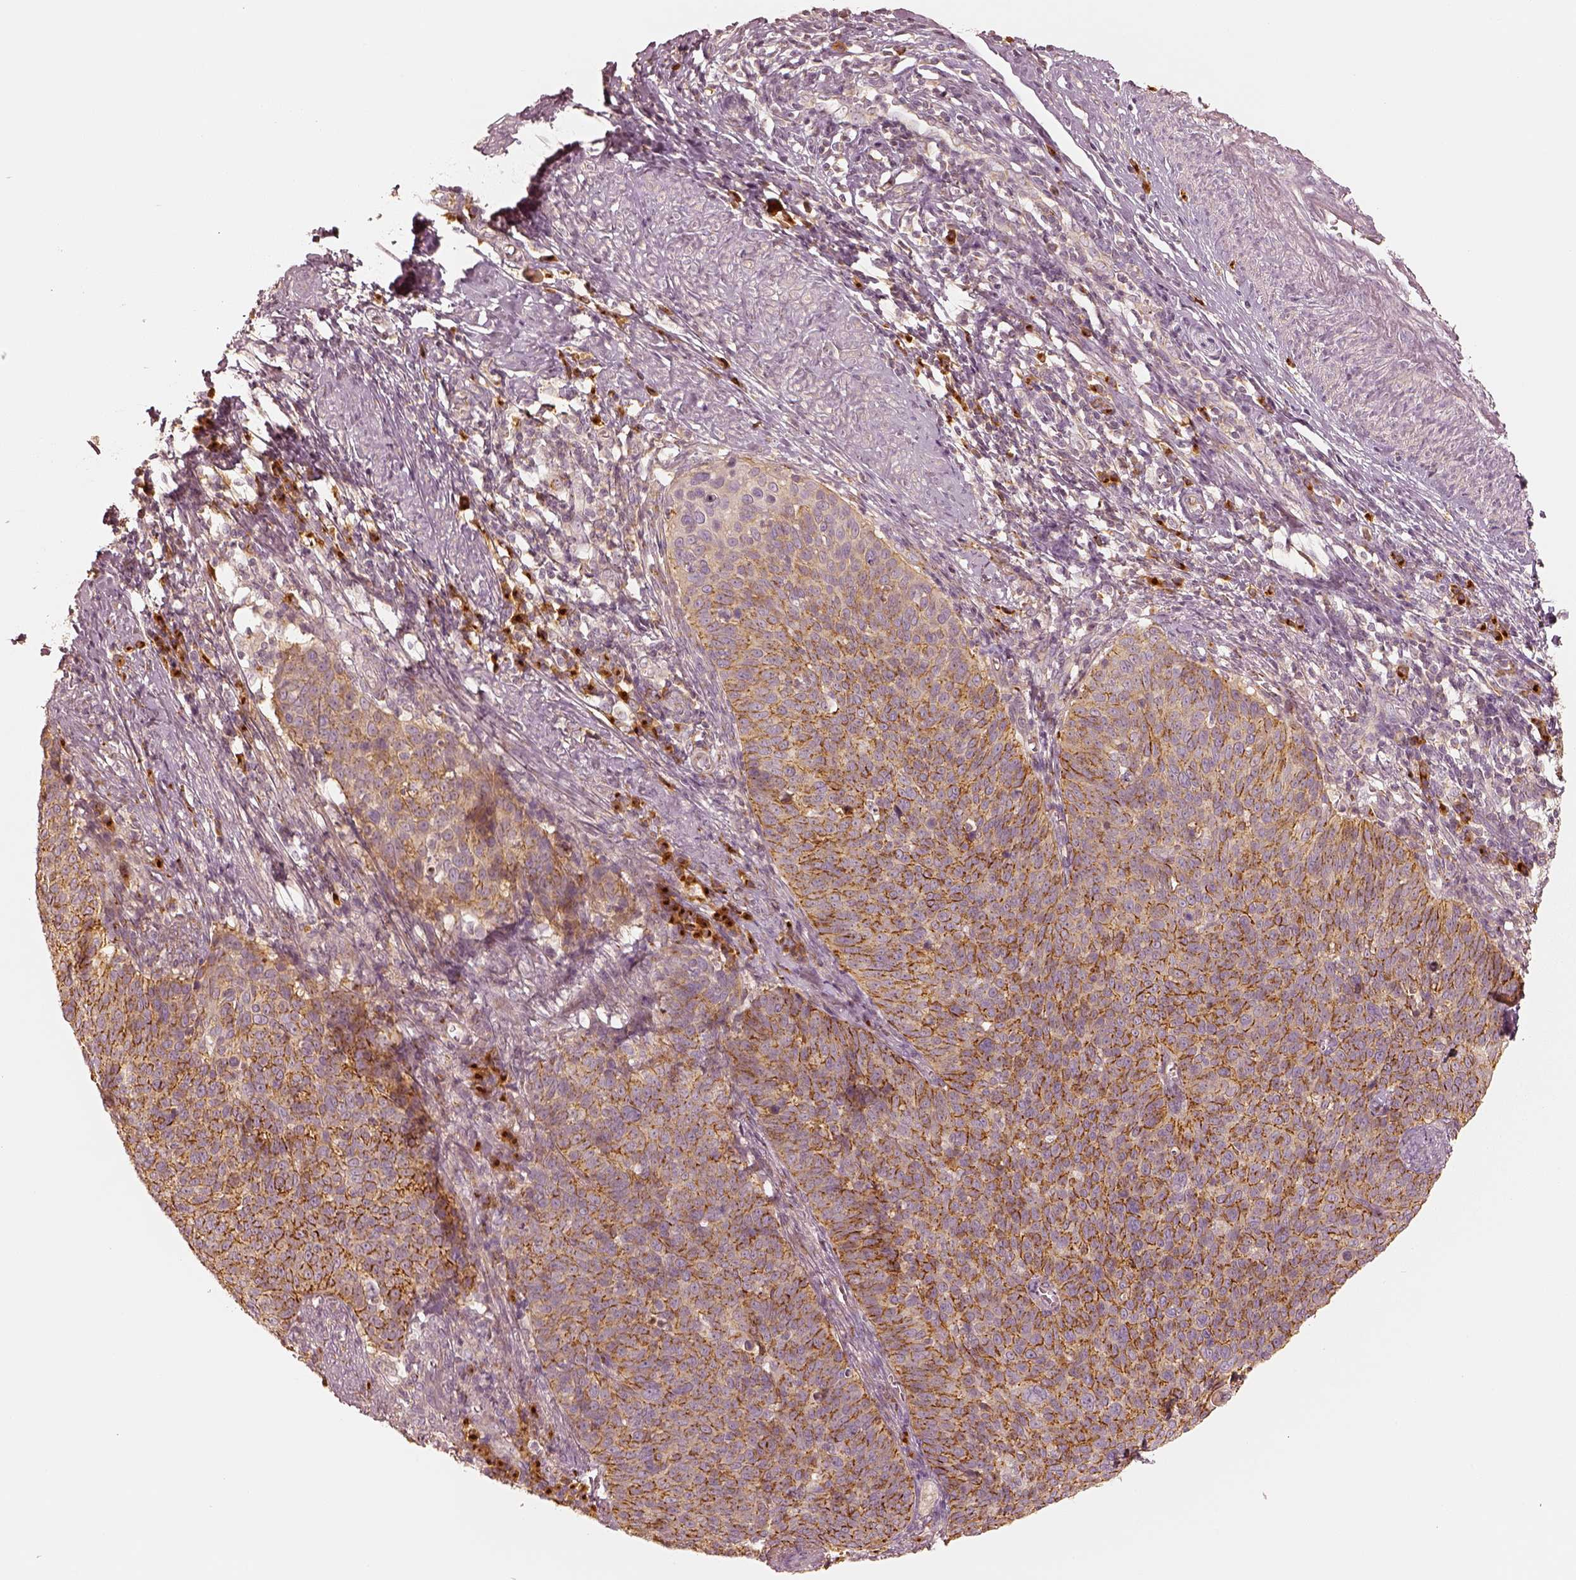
{"staining": {"intensity": "moderate", "quantity": ">75%", "location": "cytoplasmic/membranous"}, "tissue": "cervical cancer", "cell_type": "Tumor cells", "image_type": "cancer", "snomed": [{"axis": "morphology", "description": "Normal tissue, NOS"}, {"axis": "morphology", "description": "Squamous cell carcinoma, NOS"}, {"axis": "topography", "description": "Cervix"}], "caption": "Squamous cell carcinoma (cervical) was stained to show a protein in brown. There is medium levels of moderate cytoplasmic/membranous expression in about >75% of tumor cells. (DAB IHC, brown staining for protein, blue staining for nuclei).", "gene": "GORASP2", "patient": {"sex": "female", "age": 39}}